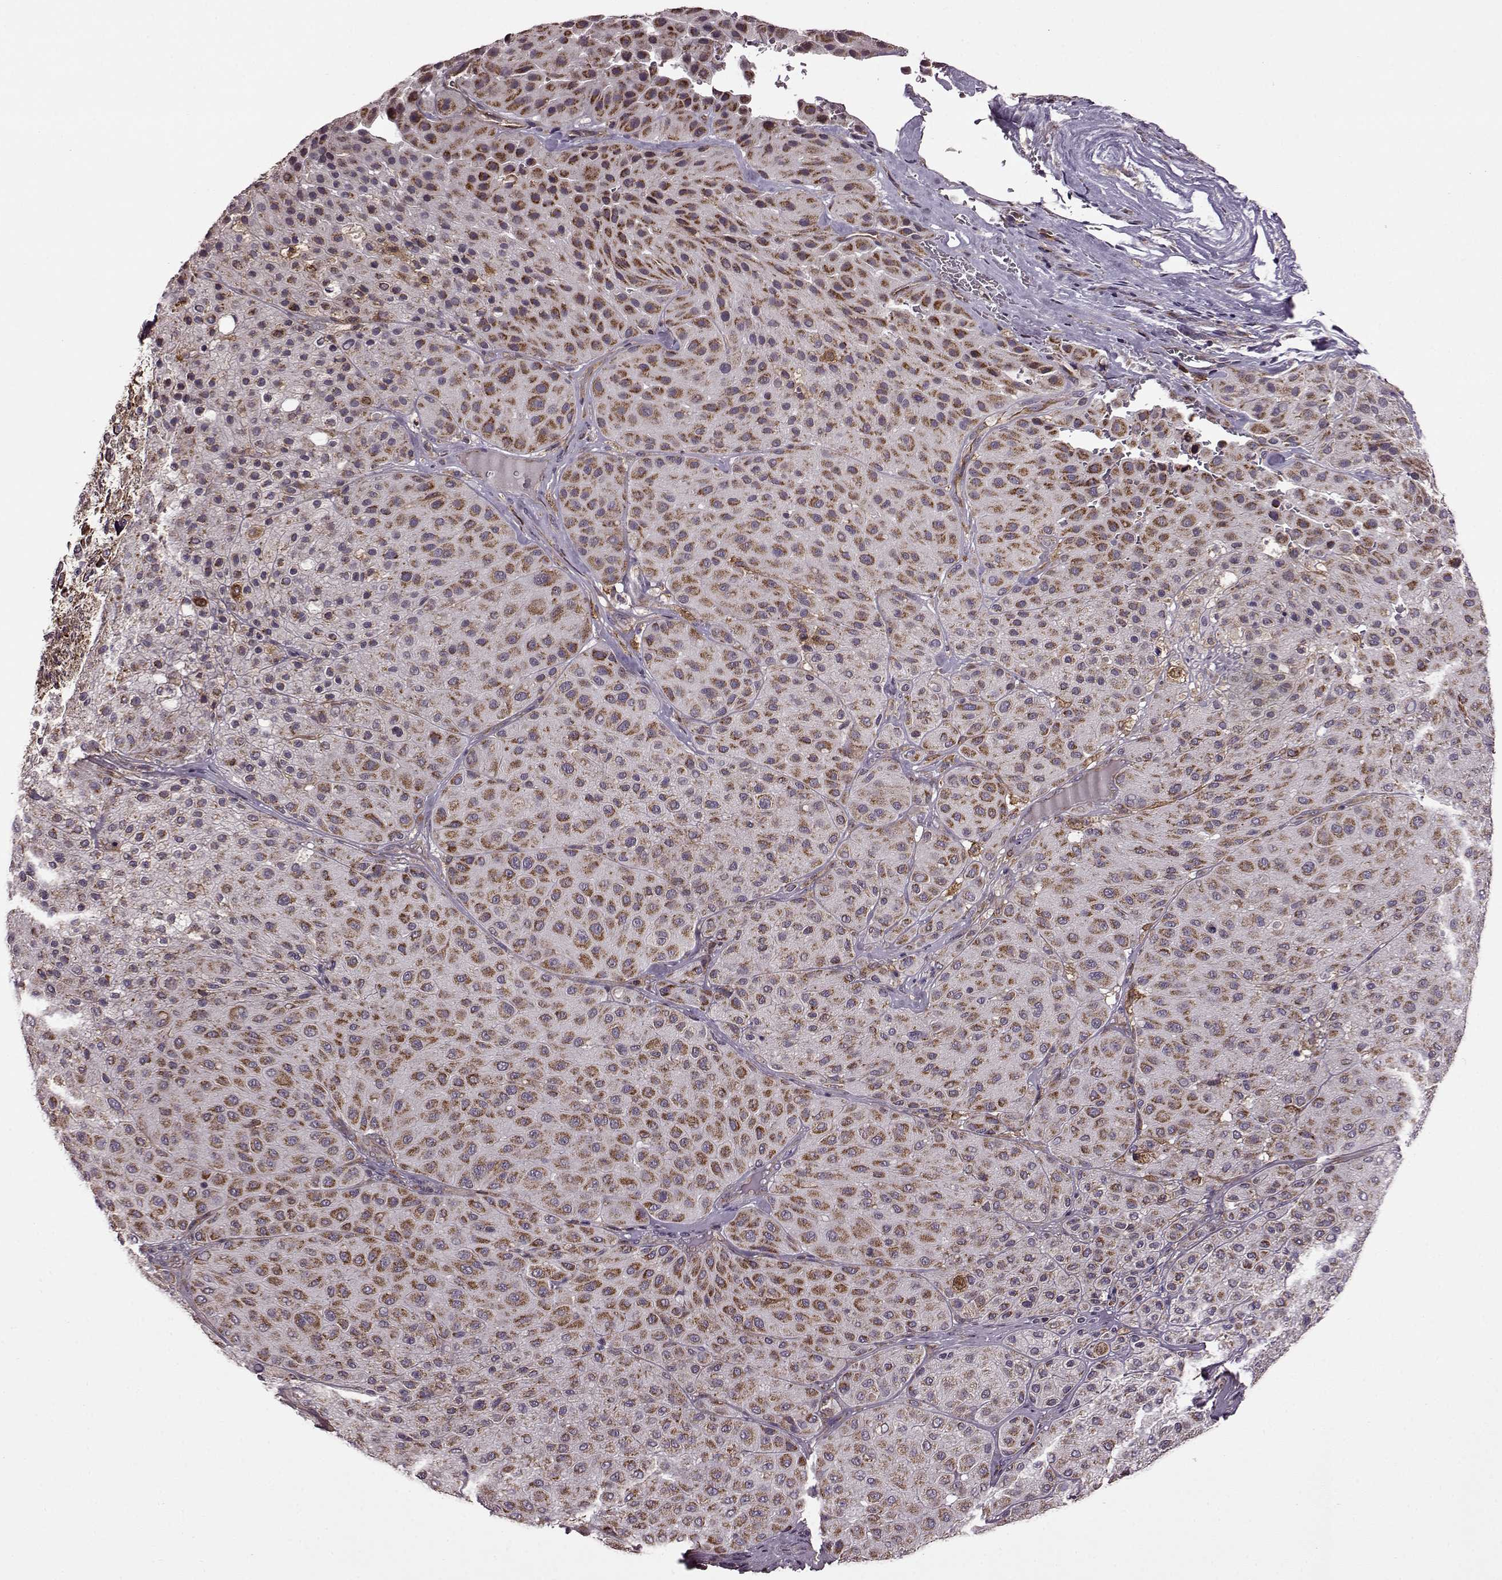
{"staining": {"intensity": "moderate", "quantity": ">75%", "location": "cytoplasmic/membranous"}, "tissue": "melanoma", "cell_type": "Tumor cells", "image_type": "cancer", "snomed": [{"axis": "morphology", "description": "Malignant melanoma, Metastatic site"}, {"axis": "topography", "description": "Smooth muscle"}], "caption": "Tumor cells show medium levels of moderate cytoplasmic/membranous positivity in approximately >75% of cells in human melanoma.", "gene": "MTSS1", "patient": {"sex": "male", "age": 41}}